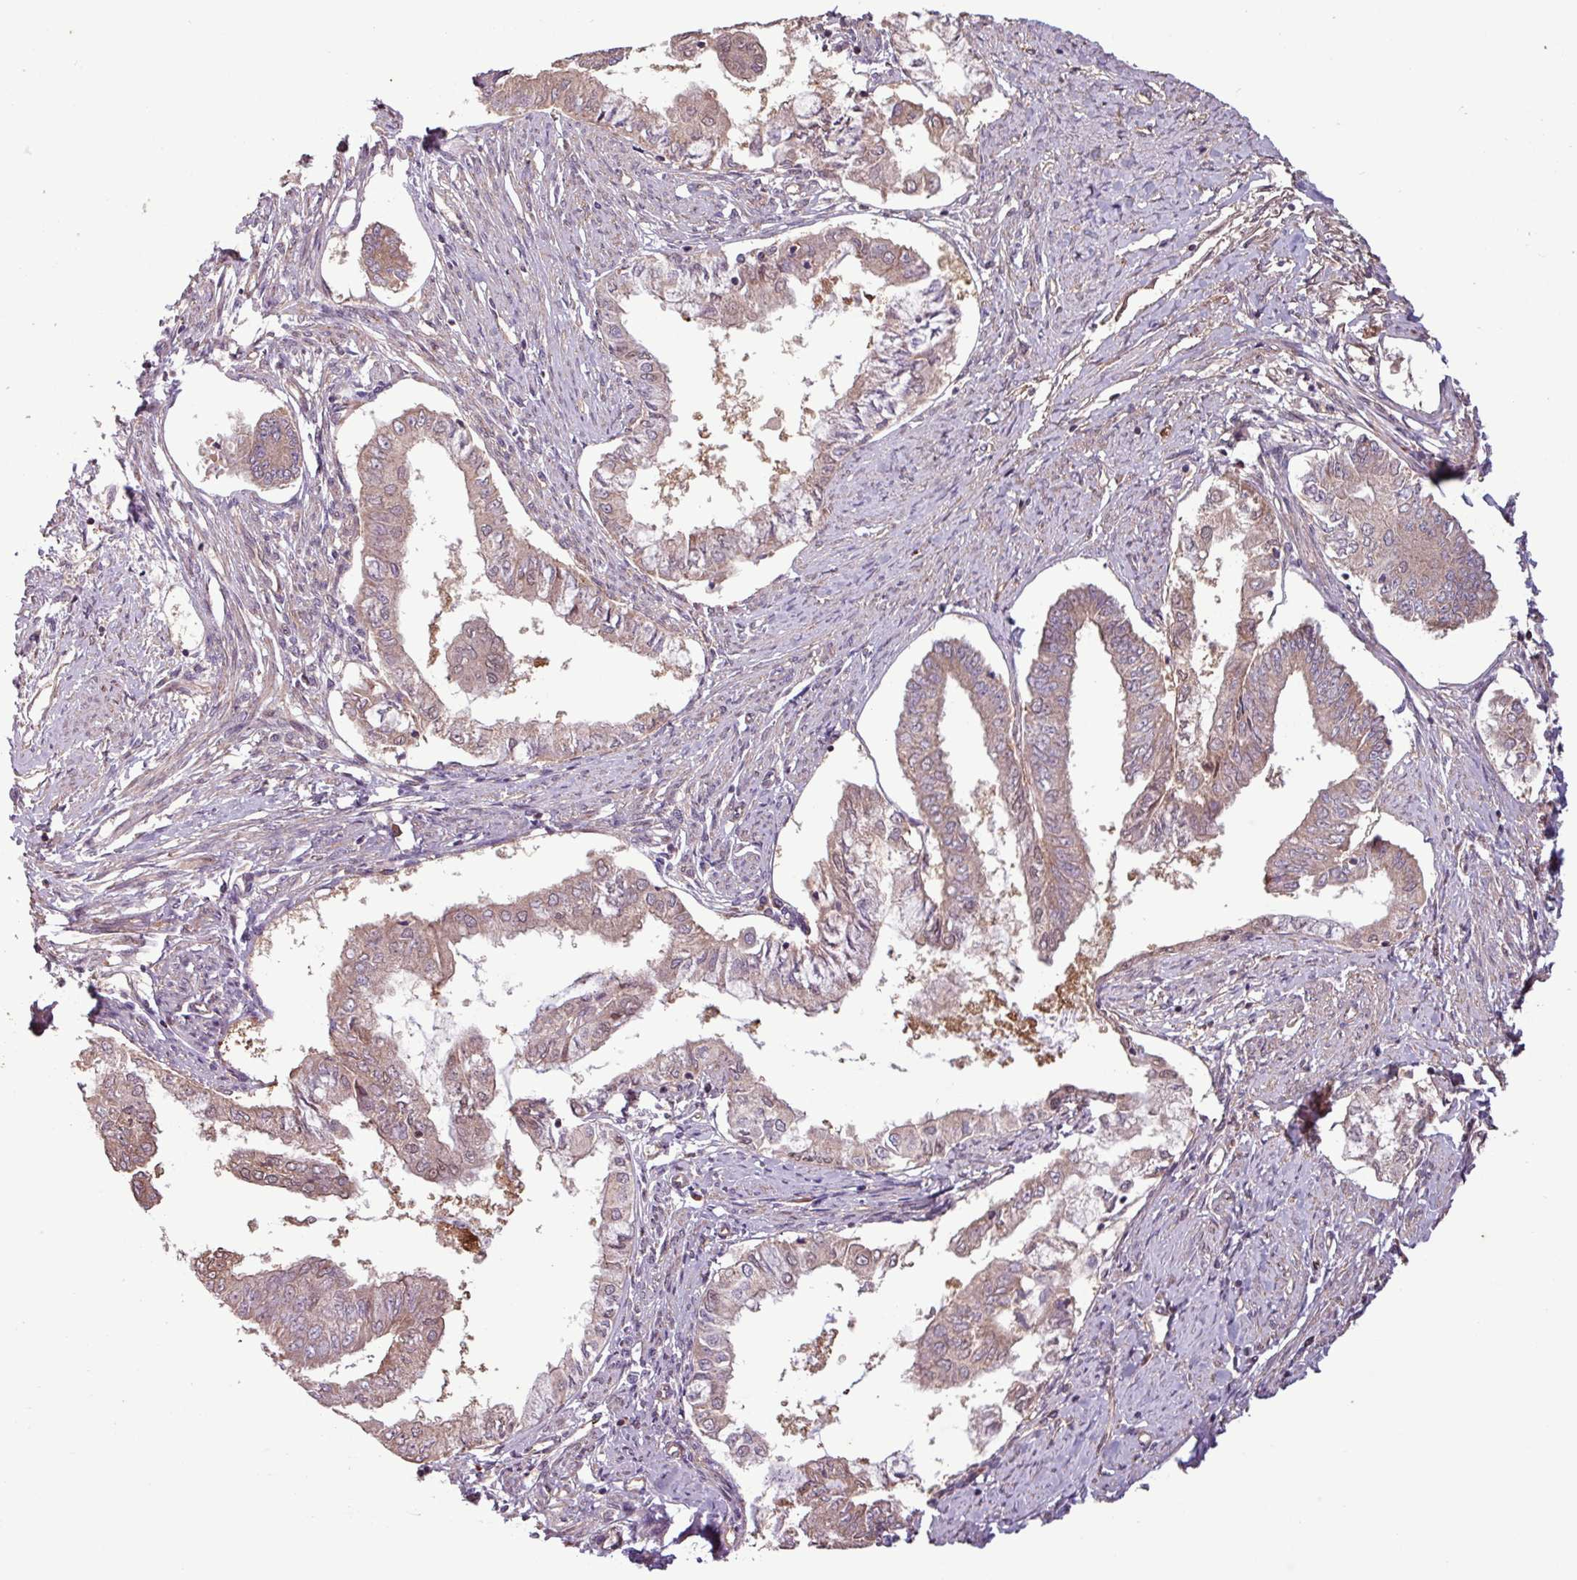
{"staining": {"intensity": "weak", "quantity": ">75%", "location": "cytoplasmic/membranous,nuclear"}, "tissue": "endometrial cancer", "cell_type": "Tumor cells", "image_type": "cancer", "snomed": [{"axis": "morphology", "description": "Adenocarcinoma, NOS"}, {"axis": "topography", "description": "Endometrium"}], "caption": "DAB immunohistochemical staining of human endometrial adenocarcinoma exhibits weak cytoplasmic/membranous and nuclear protein staining in about >75% of tumor cells.", "gene": "PDPR", "patient": {"sex": "female", "age": 76}}